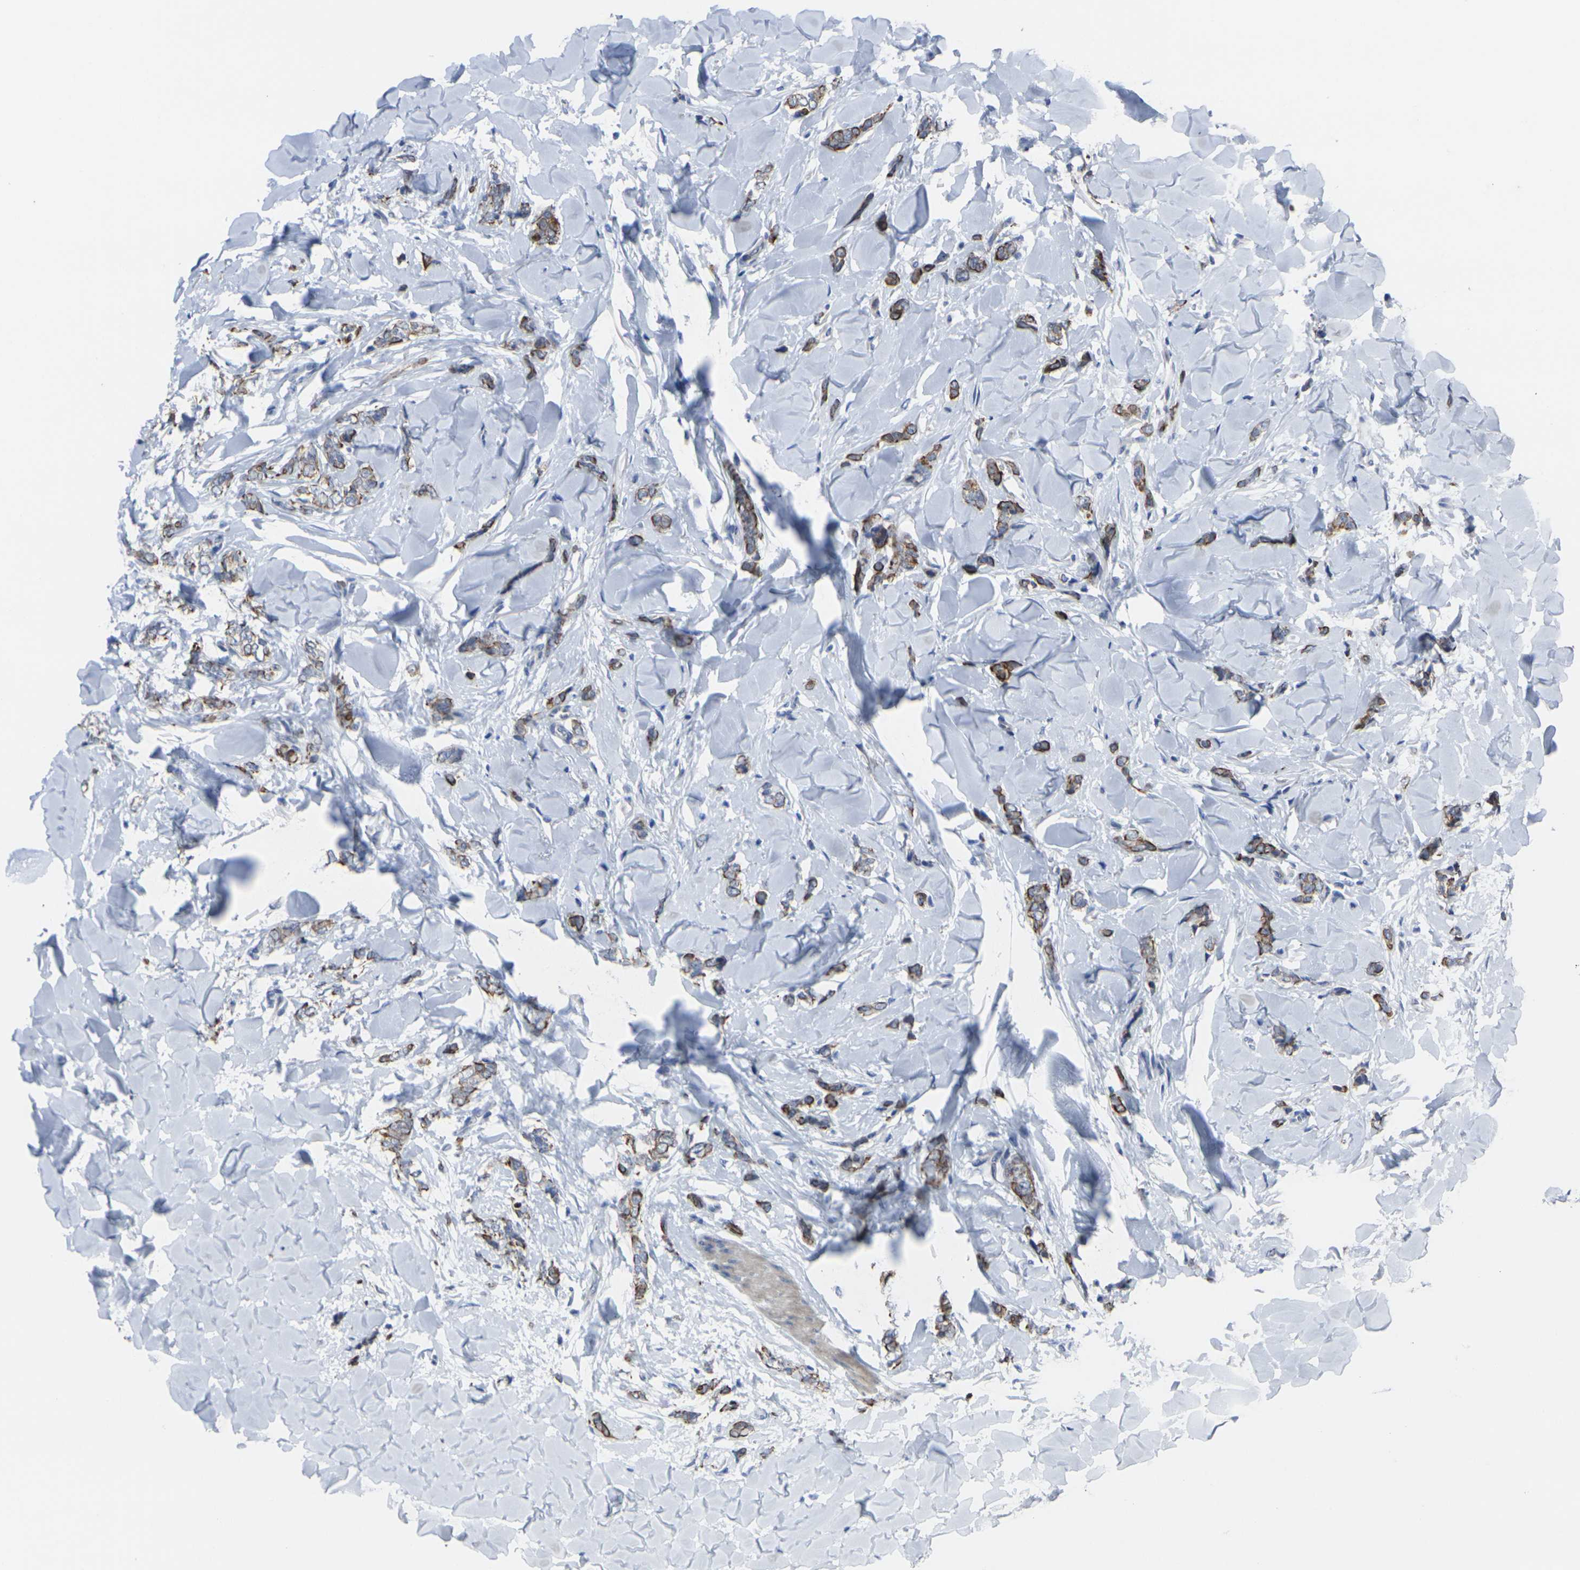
{"staining": {"intensity": "moderate", "quantity": ">75%", "location": "cytoplasmic/membranous"}, "tissue": "breast cancer", "cell_type": "Tumor cells", "image_type": "cancer", "snomed": [{"axis": "morphology", "description": "Lobular carcinoma"}, {"axis": "topography", "description": "Skin"}, {"axis": "topography", "description": "Breast"}], "caption": "This histopathology image demonstrates breast cancer stained with IHC to label a protein in brown. The cytoplasmic/membranous of tumor cells show moderate positivity for the protein. Nuclei are counter-stained blue.", "gene": "ANKRD46", "patient": {"sex": "female", "age": 46}}